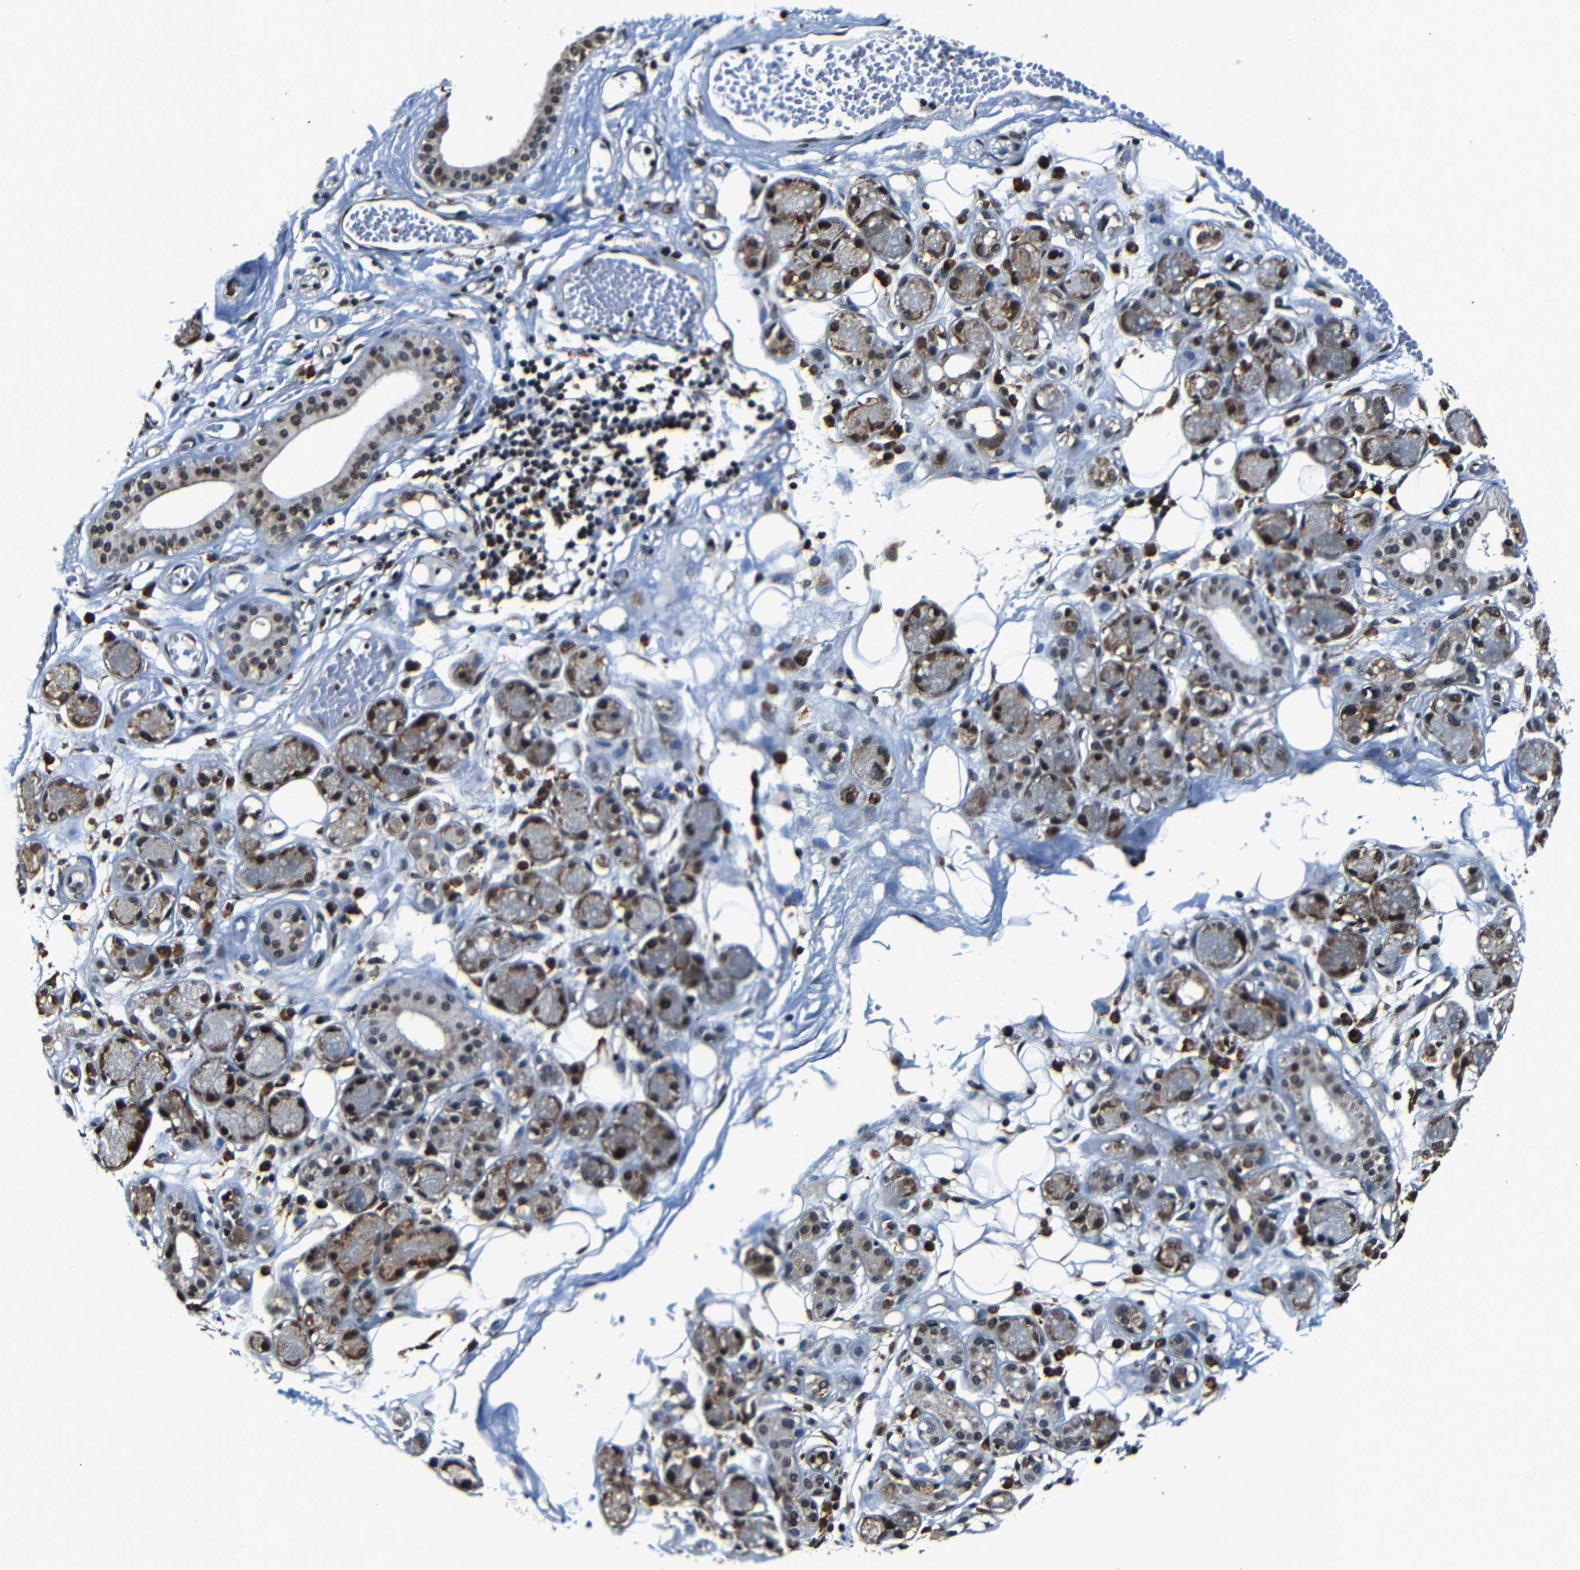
{"staining": {"intensity": "strong", "quantity": ">75%", "location": "nuclear"}, "tissue": "adipose tissue", "cell_type": "Adipocytes", "image_type": "normal", "snomed": [{"axis": "morphology", "description": "Normal tissue, NOS"}, {"axis": "morphology", "description": "Inflammation, NOS"}, {"axis": "topography", "description": "Vascular tissue"}, {"axis": "topography", "description": "Salivary gland"}], "caption": "Protein staining of normal adipose tissue exhibits strong nuclear staining in about >75% of adipocytes.", "gene": "NCBP3", "patient": {"sex": "female", "age": 75}}